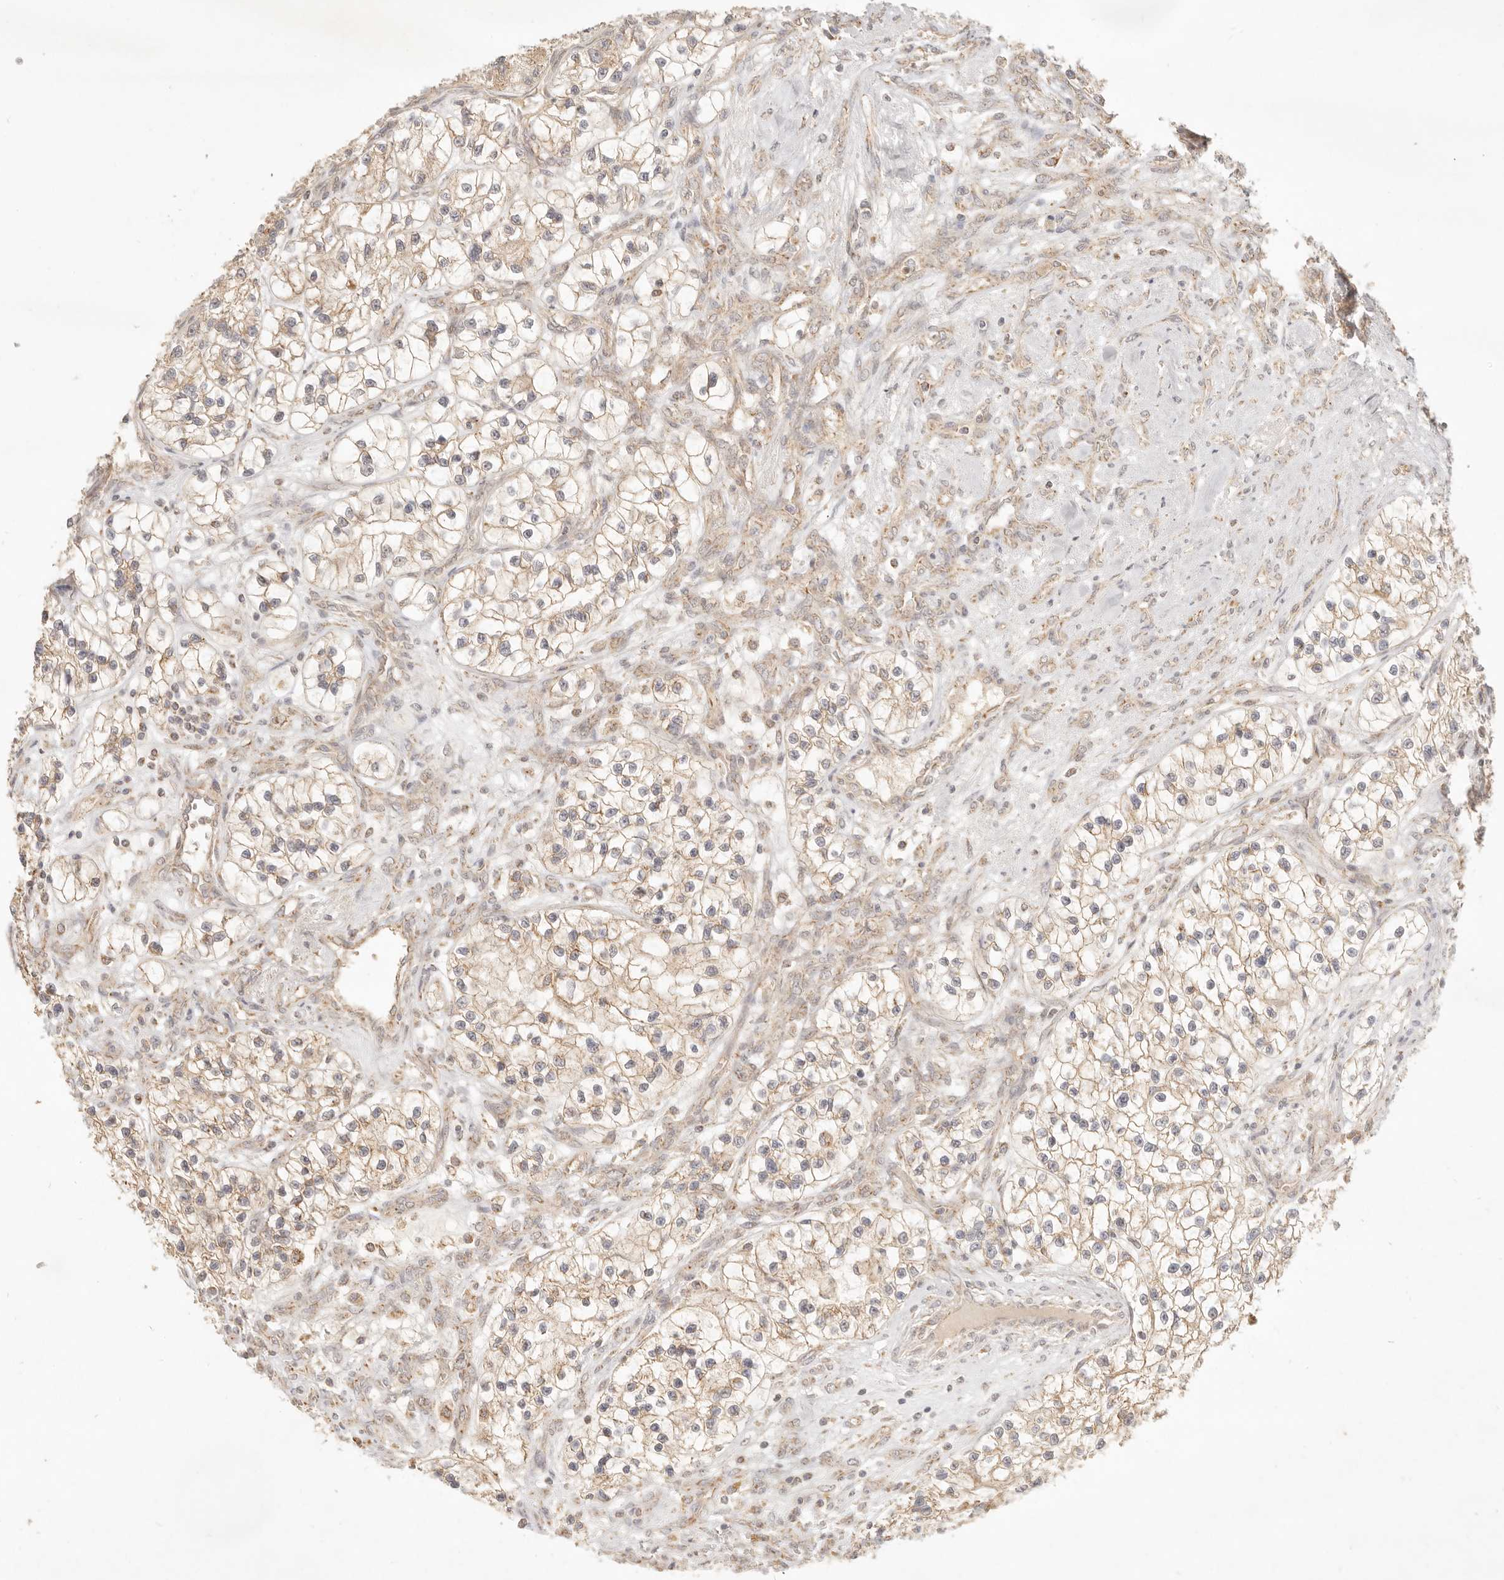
{"staining": {"intensity": "moderate", "quantity": ">75%", "location": "cytoplasmic/membranous"}, "tissue": "renal cancer", "cell_type": "Tumor cells", "image_type": "cancer", "snomed": [{"axis": "morphology", "description": "Adenocarcinoma, NOS"}, {"axis": "topography", "description": "Kidney"}], "caption": "Immunohistochemistry (DAB) staining of human renal adenocarcinoma demonstrates moderate cytoplasmic/membranous protein expression in approximately >75% of tumor cells. (brown staining indicates protein expression, while blue staining denotes nuclei).", "gene": "CPLANE2", "patient": {"sex": "female", "age": 57}}